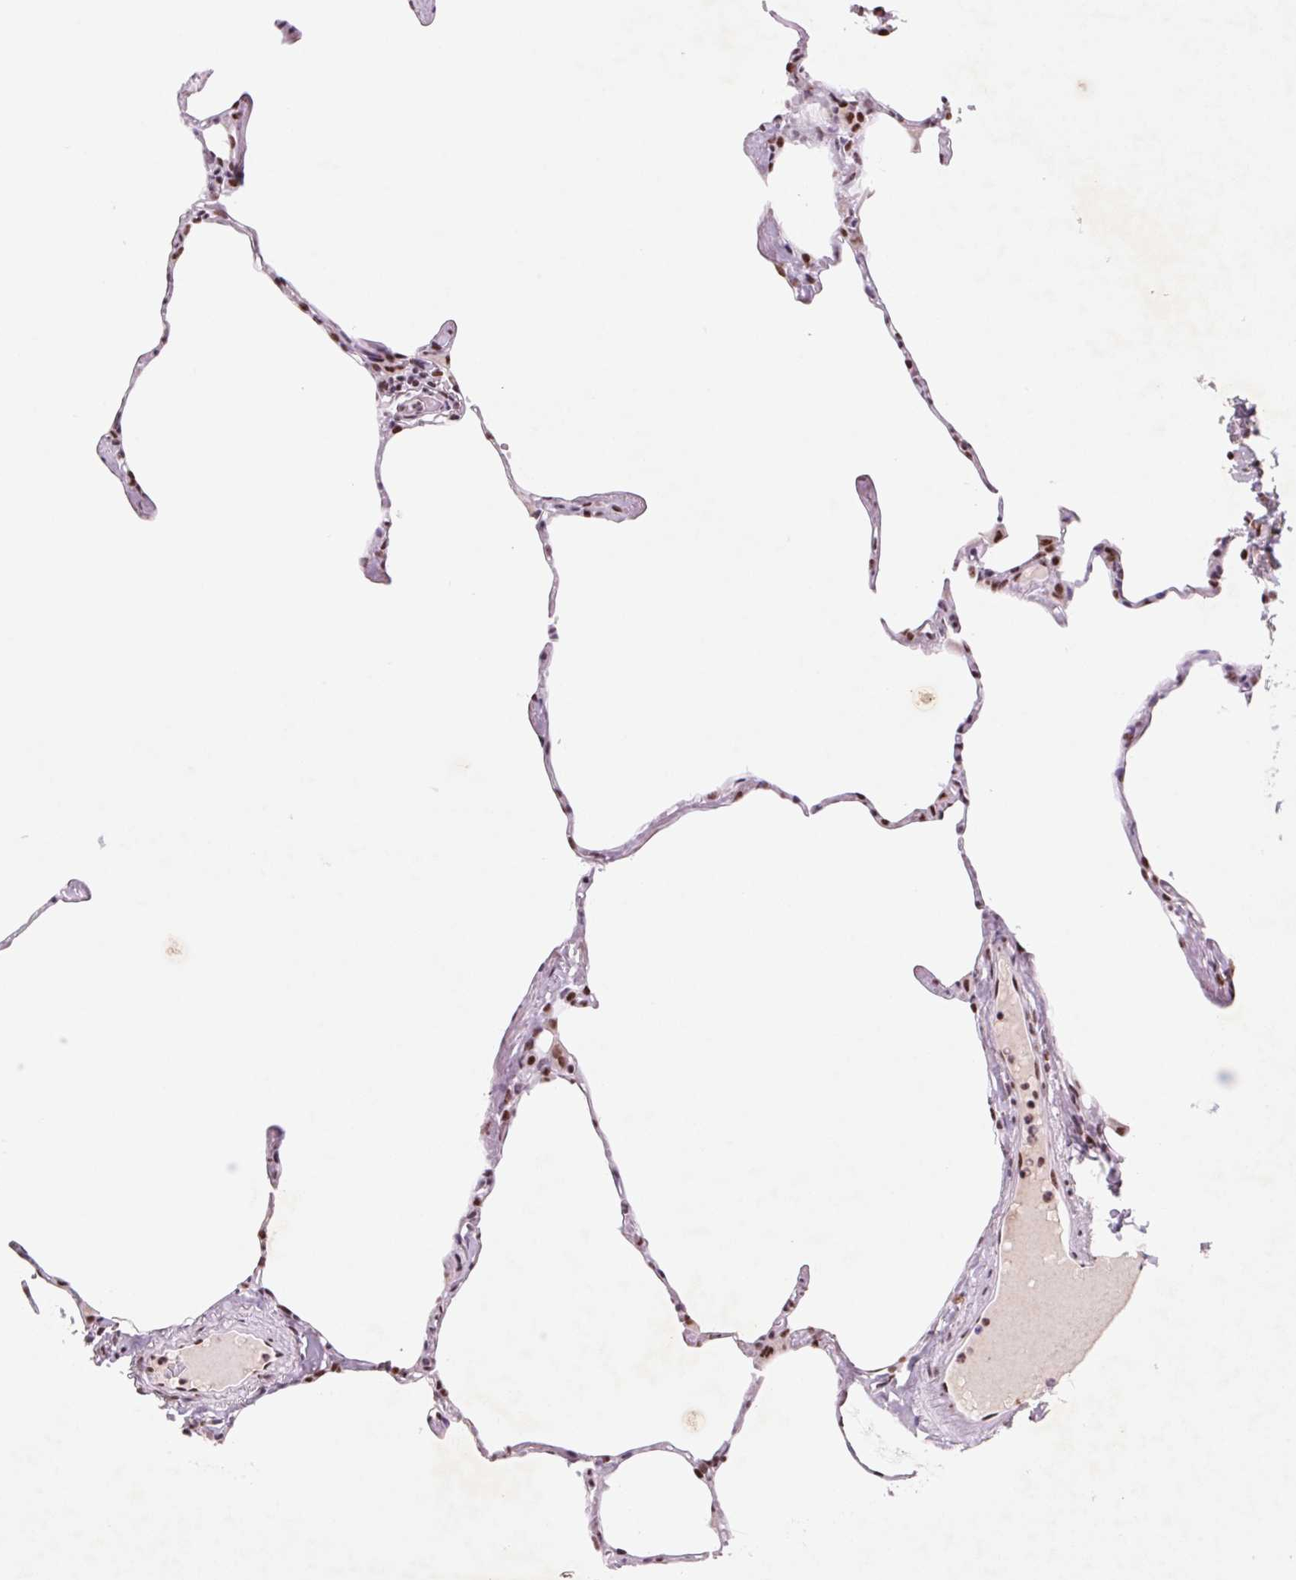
{"staining": {"intensity": "moderate", "quantity": "<25%", "location": "nuclear"}, "tissue": "lung", "cell_type": "Alveolar cells", "image_type": "normal", "snomed": [{"axis": "morphology", "description": "Normal tissue, NOS"}, {"axis": "topography", "description": "Lung"}], "caption": "IHC photomicrograph of unremarkable human lung stained for a protein (brown), which displays low levels of moderate nuclear positivity in approximately <25% of alveolar cells.", "gene": "DPPA5", "patient": {"sex": "male", "age": 65}}